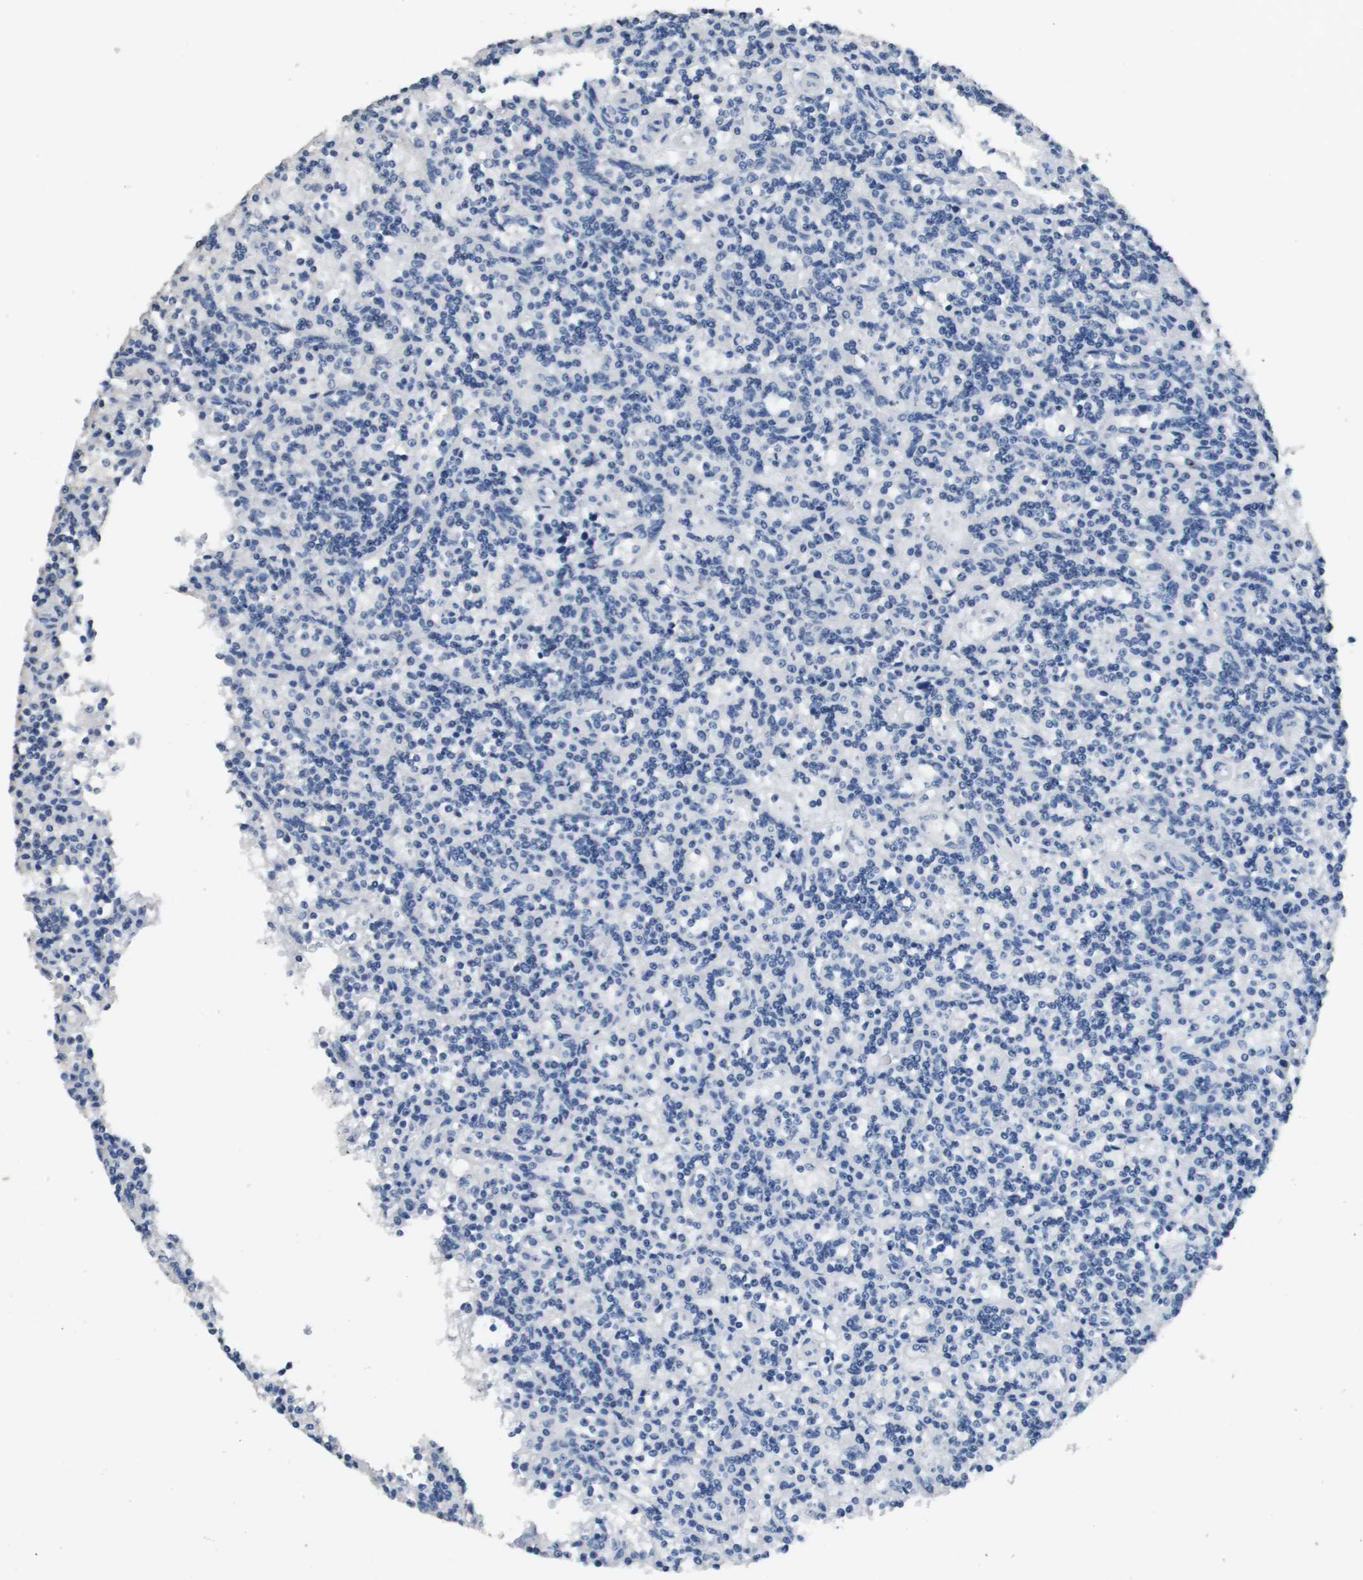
{"staining": {"intensity": "negative", "quantity": "none", "location": "none"}, "tissue": "lymphoma", "cell_type": "Tumor cells", "image_type": "cancer", "snomed": [{"axis": "morphology", "description": "Malignant lymphoma, non-Hodgkin's type, Low grade"}, {"axis": "topography", "description": "Spleen"}], "caption": "IHC micrograph of neoplastic tissue: human lymphoma stained with DAB demonstrates no significant protein positivity in tumor cells.", "gene": "MT3", "patient": {"sex": "male", "age": 73}}